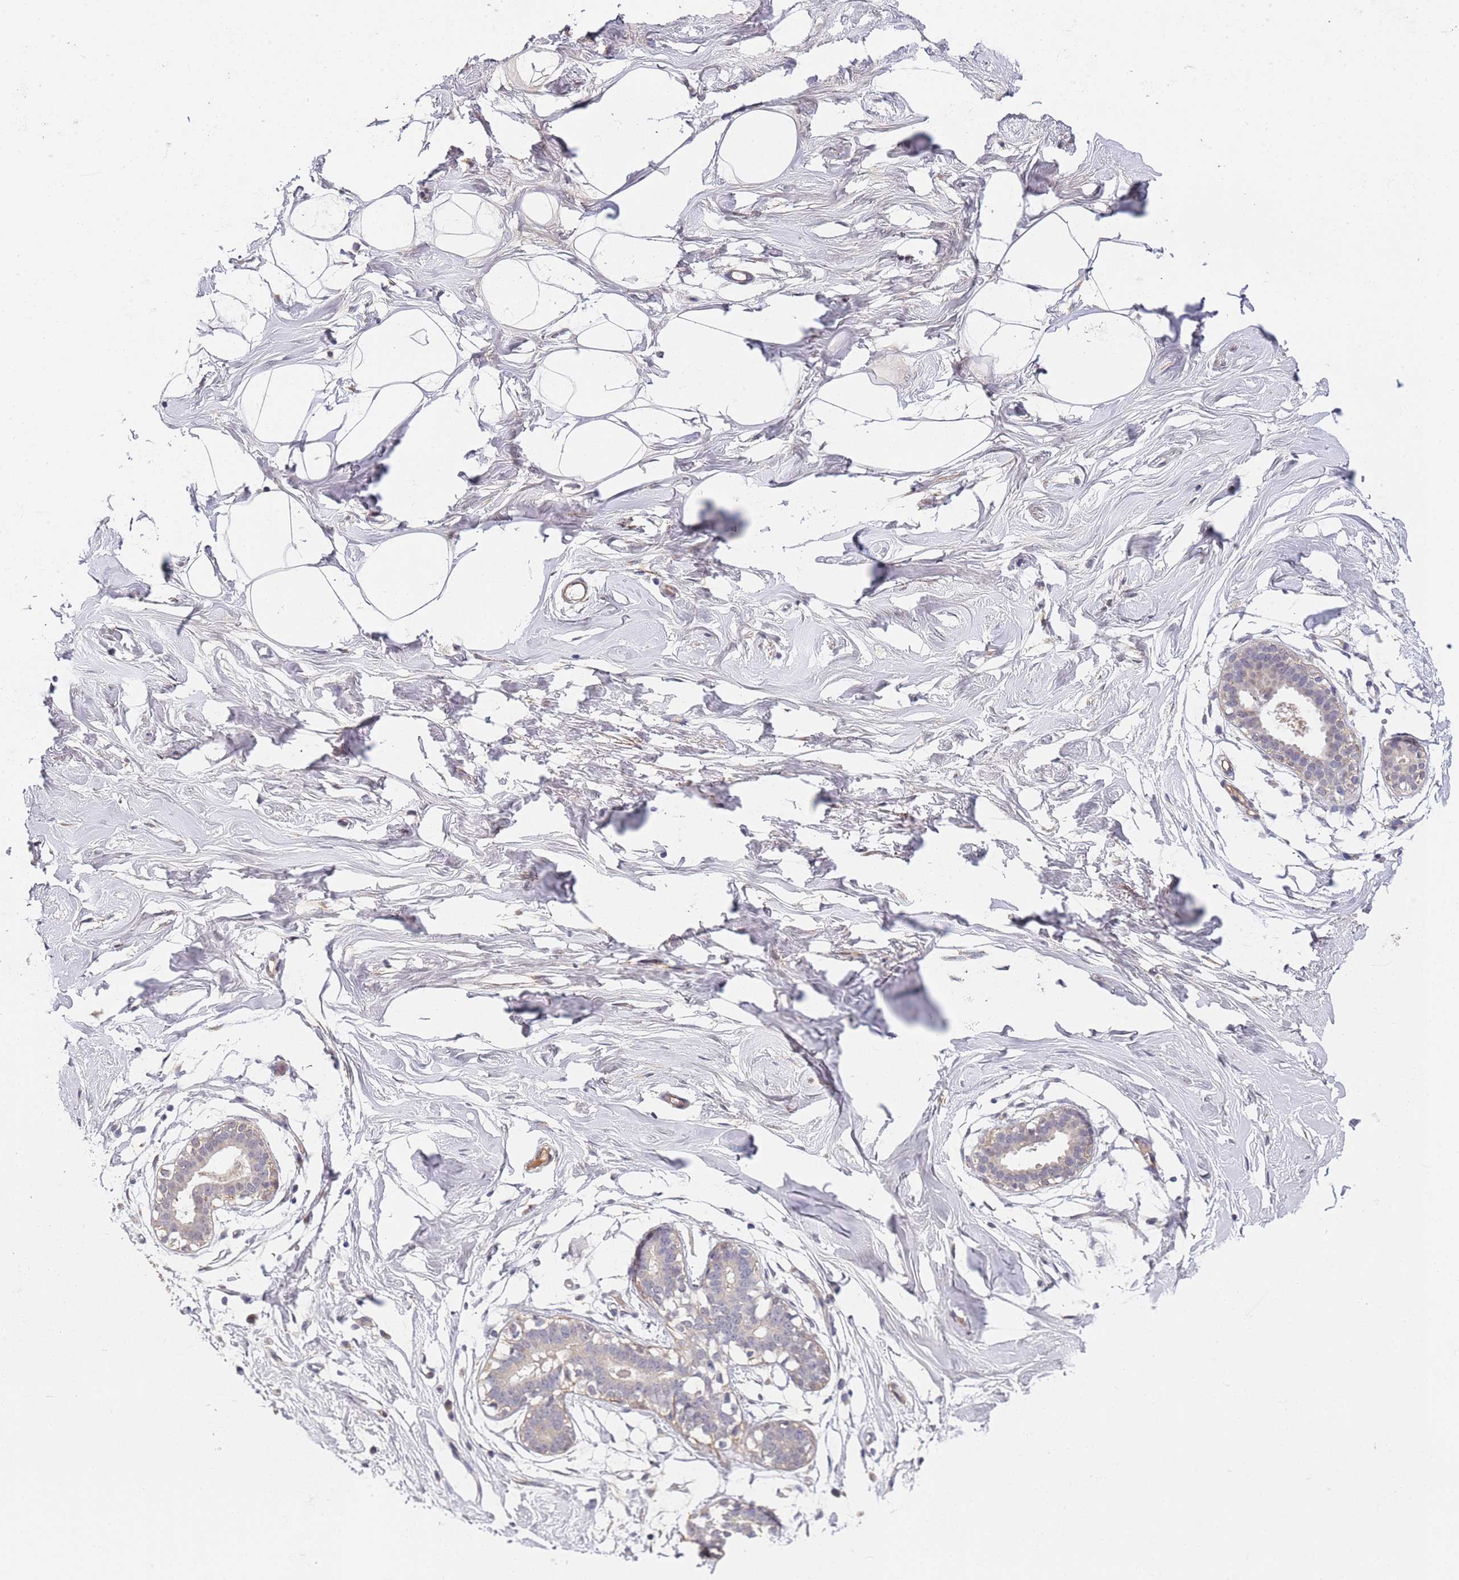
{"staining": {"intensity": "negative", "quantity": "none", "location": "none"}, "tissue": "breast", "cell_type": "Adipocytes", "image_type": "normal", "snomed": [{"axis": "morphology", "description": "Normal tissue, NOS"}, {"axis": "morphology", "description": "Adenoma, NOS"}, {"axis": "topography", "description": "Breast"}], "caption": "An immunohistochemistry (IHC) image of normal breast is shown. There is no staining in adipocytes of breast.", "gene": "B4GALT4", "patient": {"sex": "female", "age": 23}}